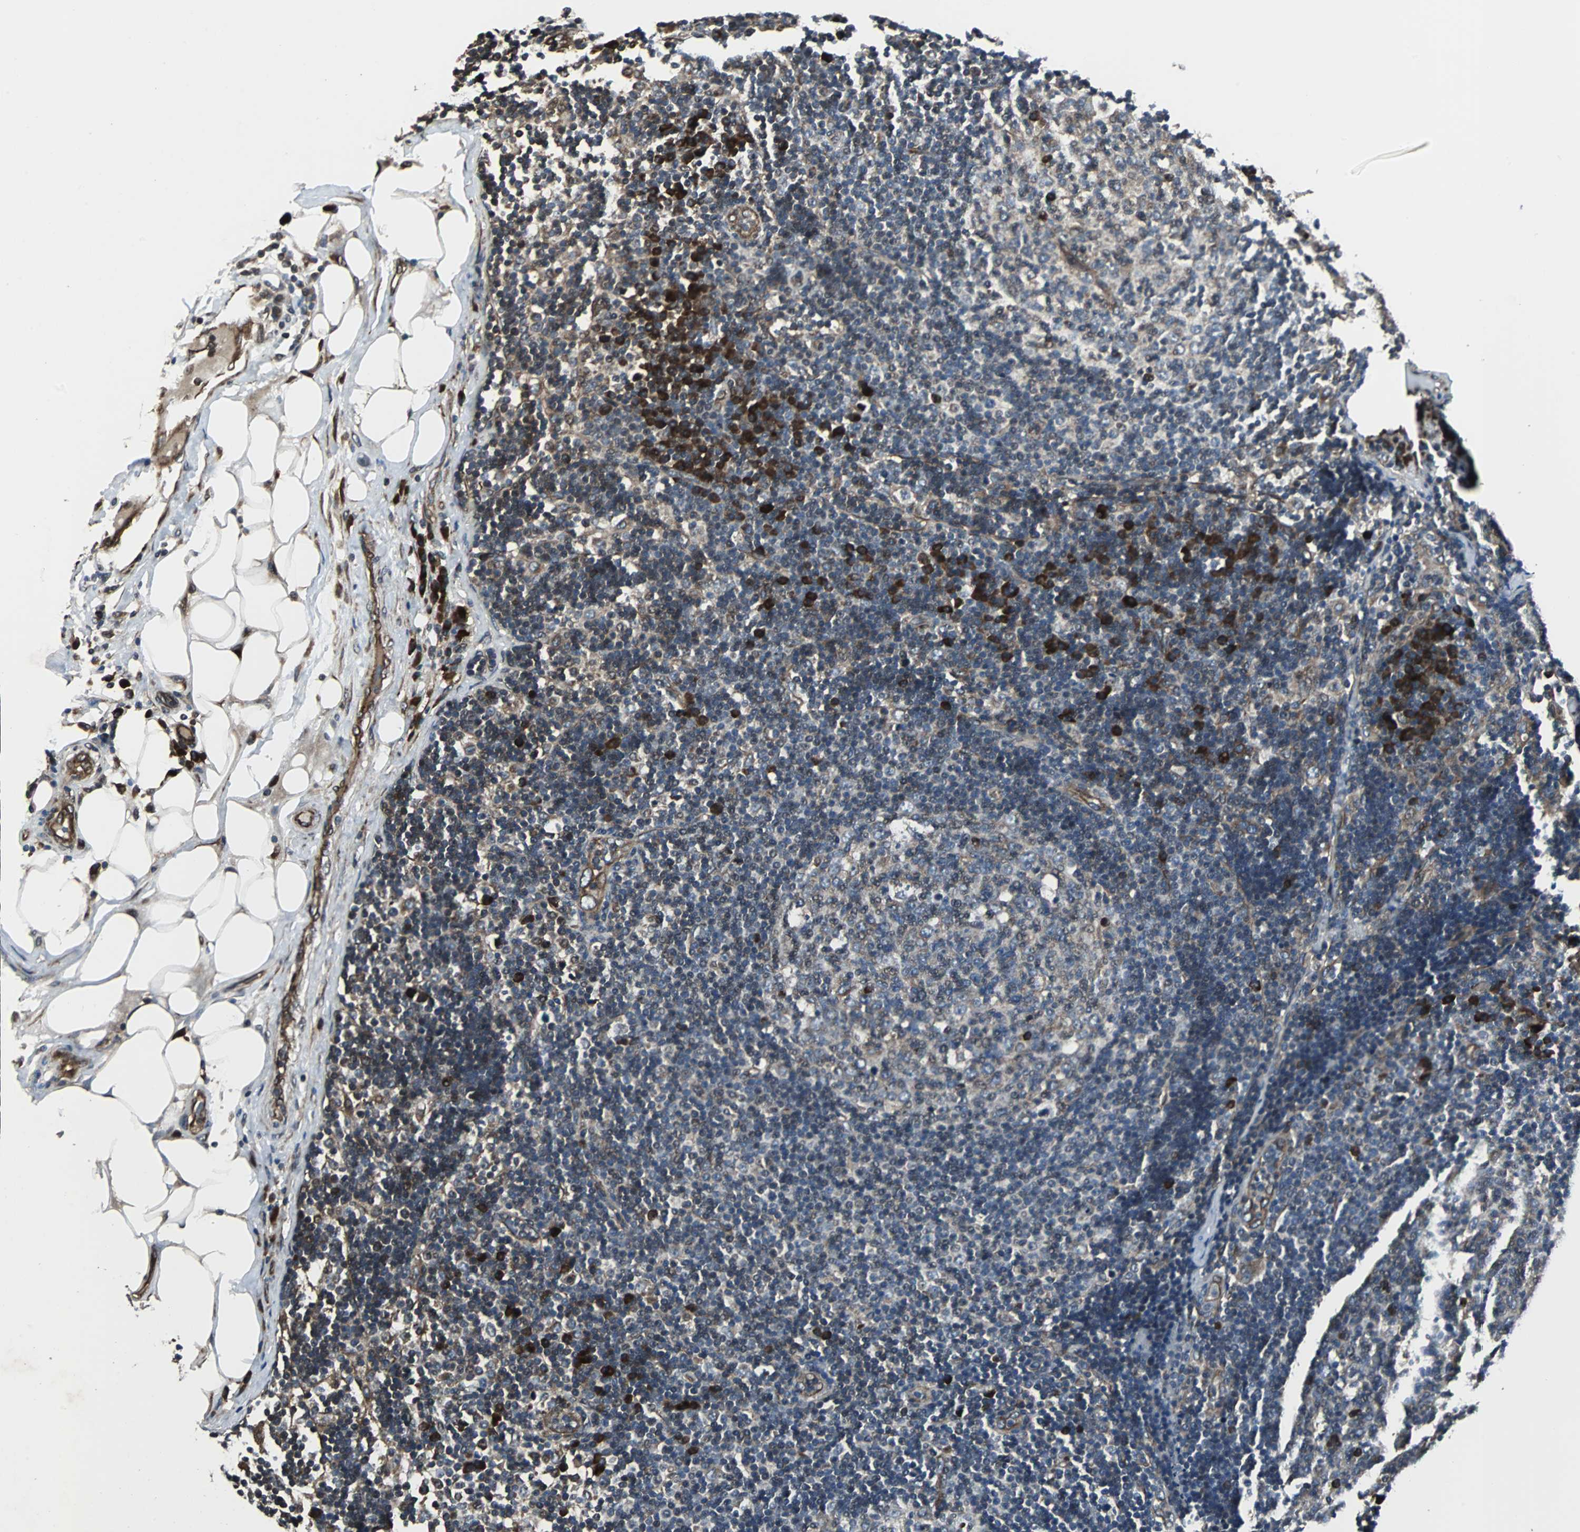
{"staining": {"intensity": "strong", "quantity": "<25%", "location": "cytoplasmic/membranous"}, "tissue": "lymph node", "cell_type": "Germinal center cells", "image_type": "normal", "snomed": [{"axis": "morphology", "description": "Normal tissue, NOS"}, {"axis": "morphology", "description": "Squamous cell carcinoma, metastatic, NOS"}, {"axis": "topography", "description": "Lymph node"}], "caption": "IHC of normal human lymph node reveals medium levels of strong cytoplasmic/membranous positivity in about <25% of germinal center cells.", "gene": "CHP1", "patient": {"sex": "female", "age": 53}}